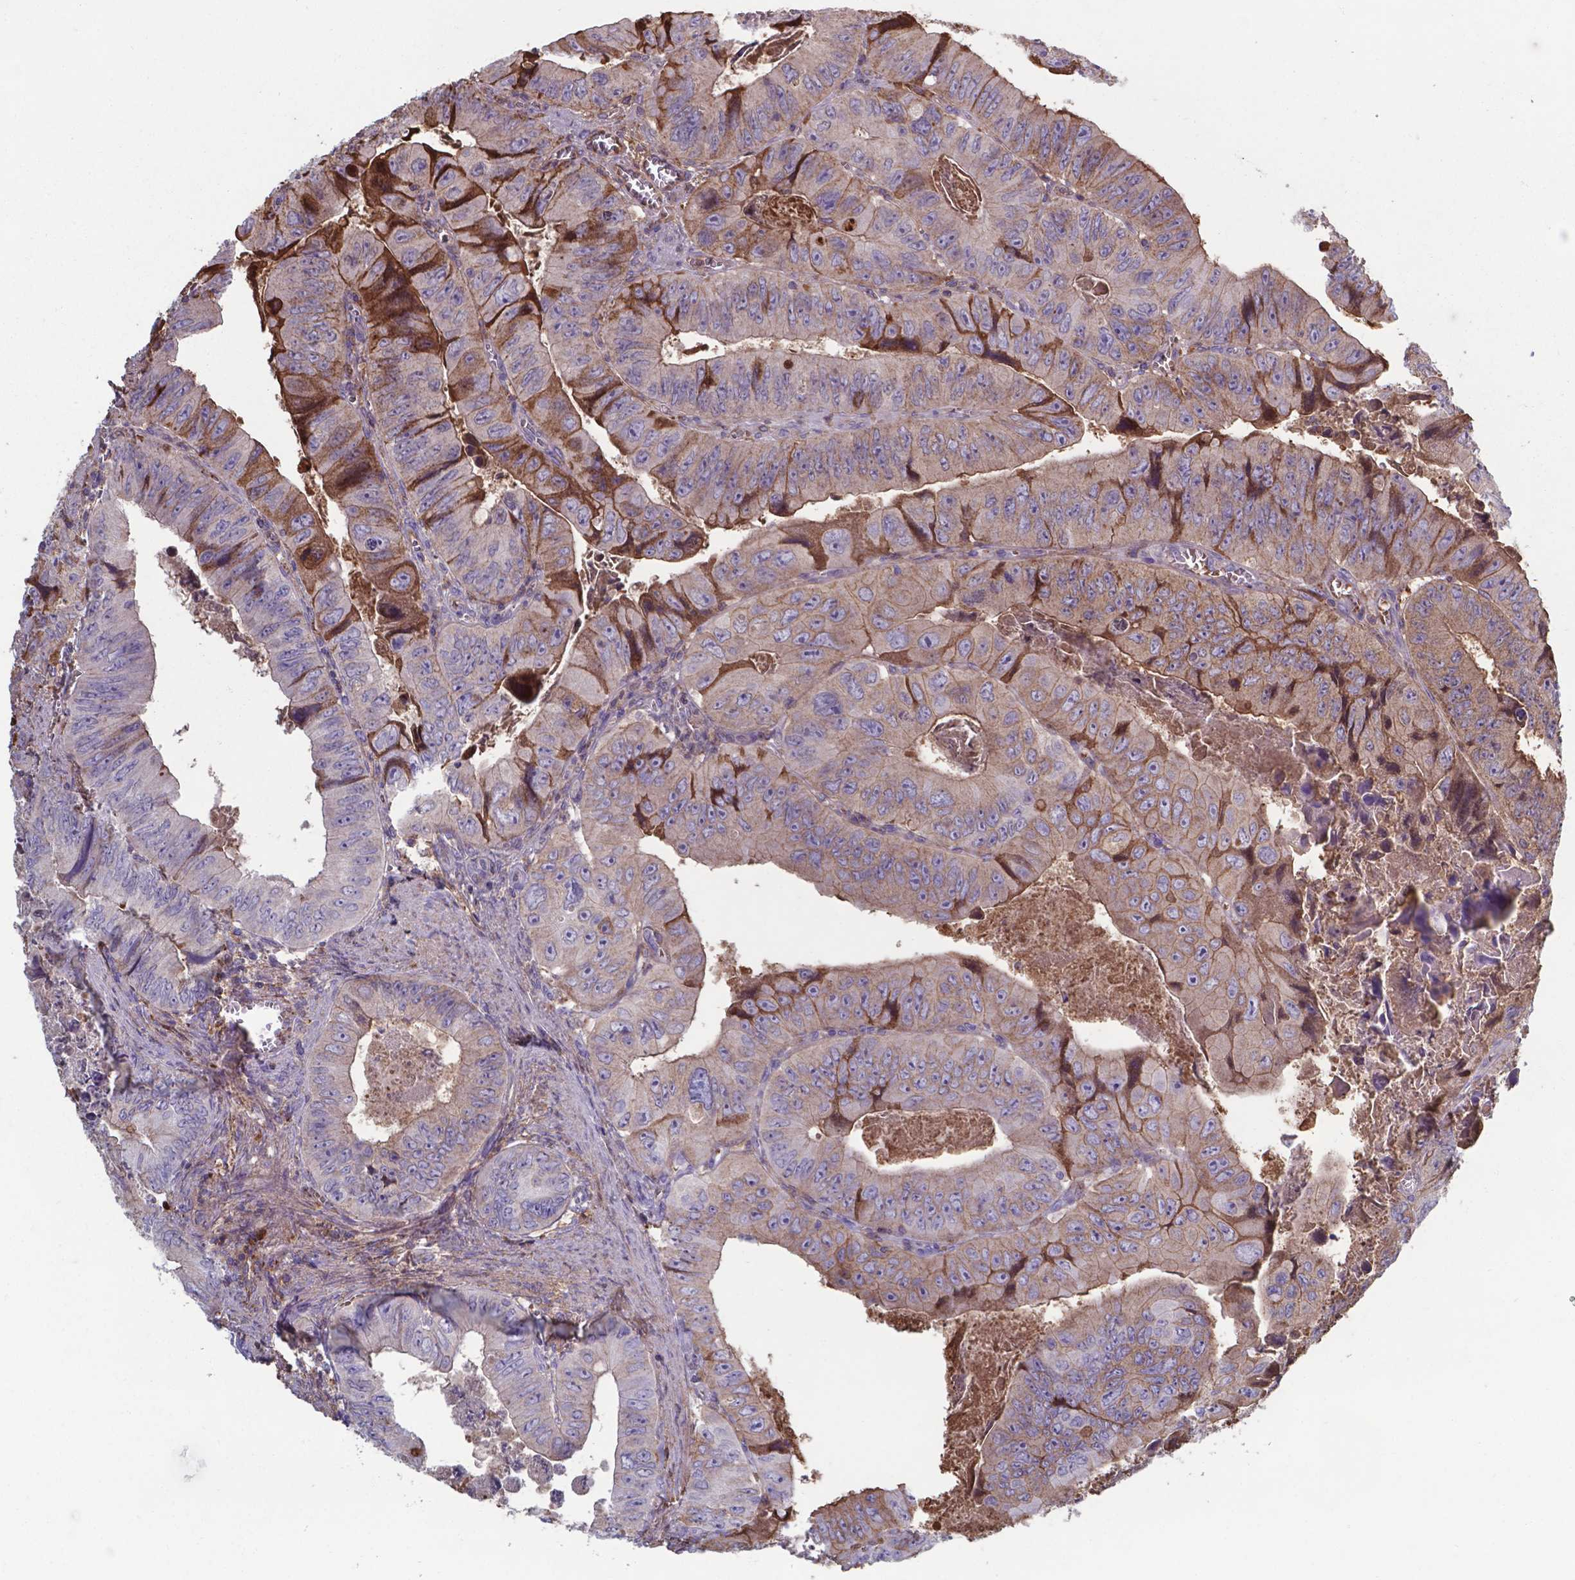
{"staining": {"intensity": "moderate", "quantity": "<25%", "location": "cytoplasmic/membranous"}, "tissue": "colorectal cancer", "cell_type": "Tumor cells", "image_type": "cancer", "snomed": [{"axis": "morphology", "description": "Adenocarcinoma, NOS"}, {"axis": "topography", "description": "Colon"}], "caption": "Immunohistochemical staining of colorectal cancer shows low levels of moderate cytoplasmic/membranous expression in approximately <25% of tumor cells.", "gene": "SERPINA1", "patient": {"sex": "female", "age": 84}}